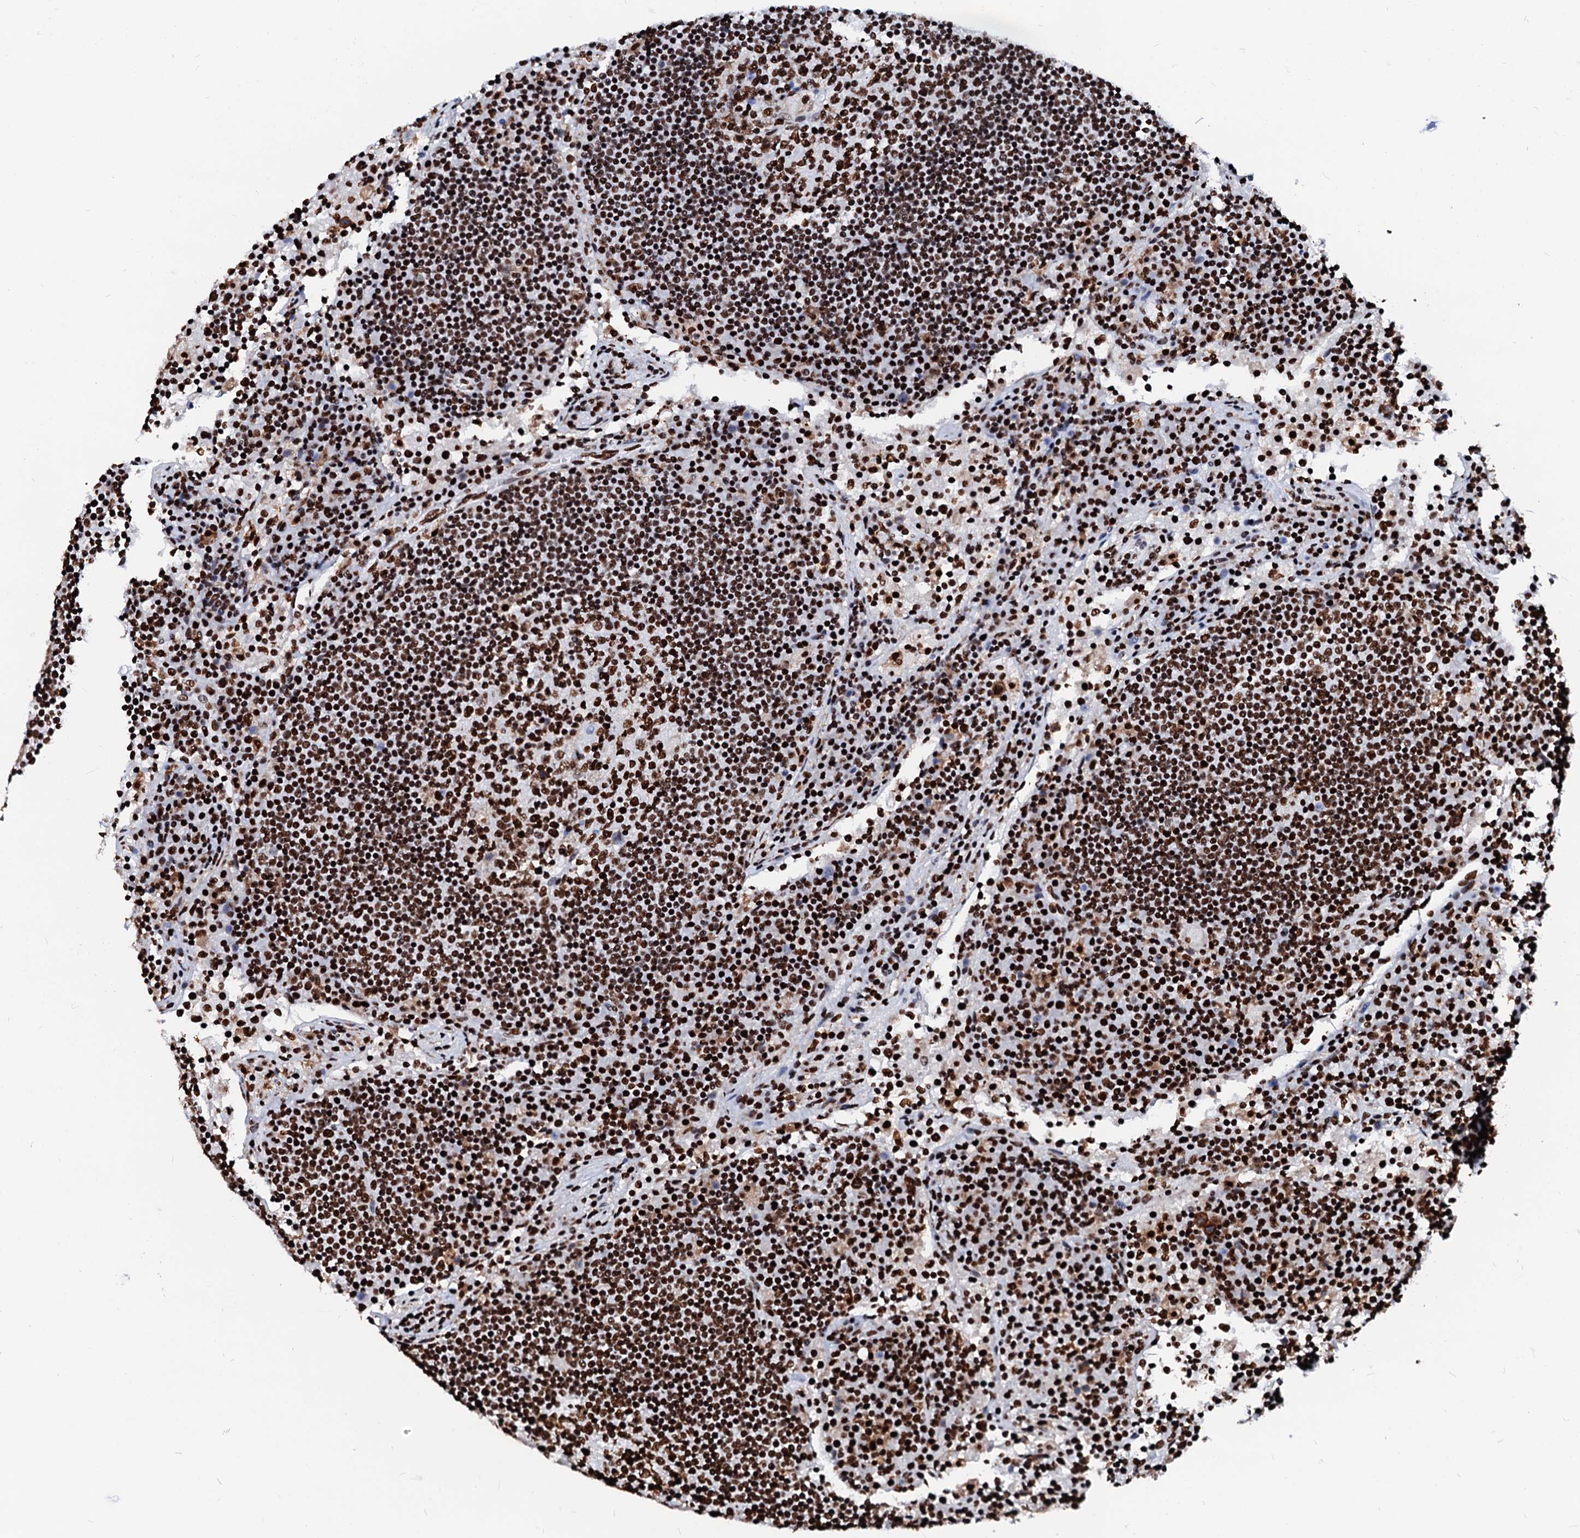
{"staining": {"intensity": "strong", "quantity": ">75%", "location": "nuclear"}, "tissue": "lymph node", "cell_type": "Germinal center cells", "image_type": "normal", "snomed": [{"axis": "morphology", "description": "Normal tissue, NOS"}, {"axis": "topography", "description": "Lymph node"}], "caption": "Strong nuclear positivity is appreciated in about >75% of germinal center cells in benign lymph node. Nuclei are stained in blue.", "gene": "RALY", "patient": {"sex": "female", "age": 53}}